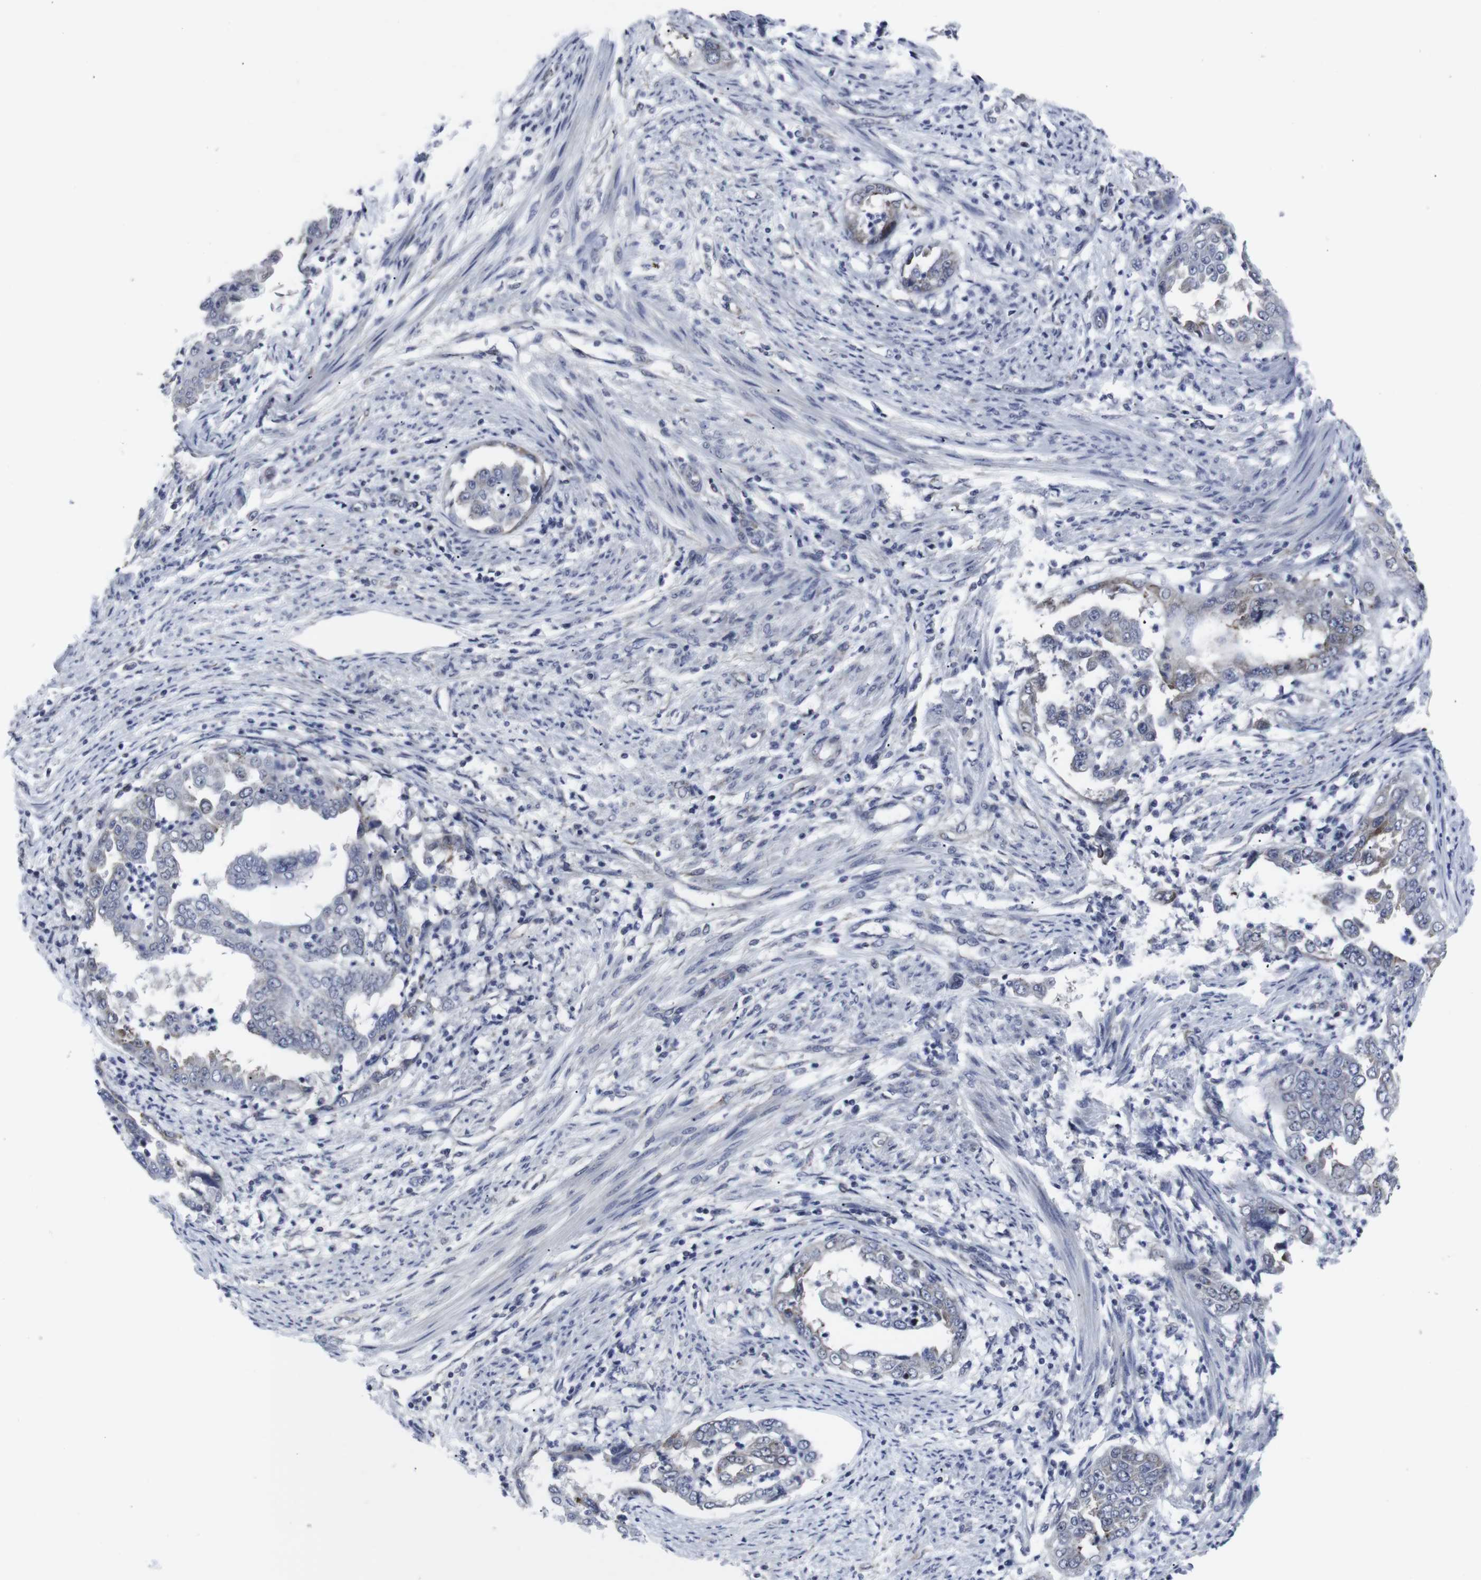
{"staining": {"intensity": "negative", "quantity": "none", "location": "none"}, "tissue": "endometrial cancer", "cell_type": "Tumor cells", "image_type": "cancer", "snomed": [{"axis": "morphology", "description": "Adenocarcinoma, NOS"}, {"axis": "topography", "description": "Endometrium"}], "caption": "High magnification brightfield microscopy of adenocarcinoma (endometrial) stained with DAB (3,3'-diaminobenzidine) (brown) and counterstained with hematoxylin (blue): tumor cells show no significant expression.", "gene": "GEMIN2", "patient": {"sex": "female", "age": 85}}